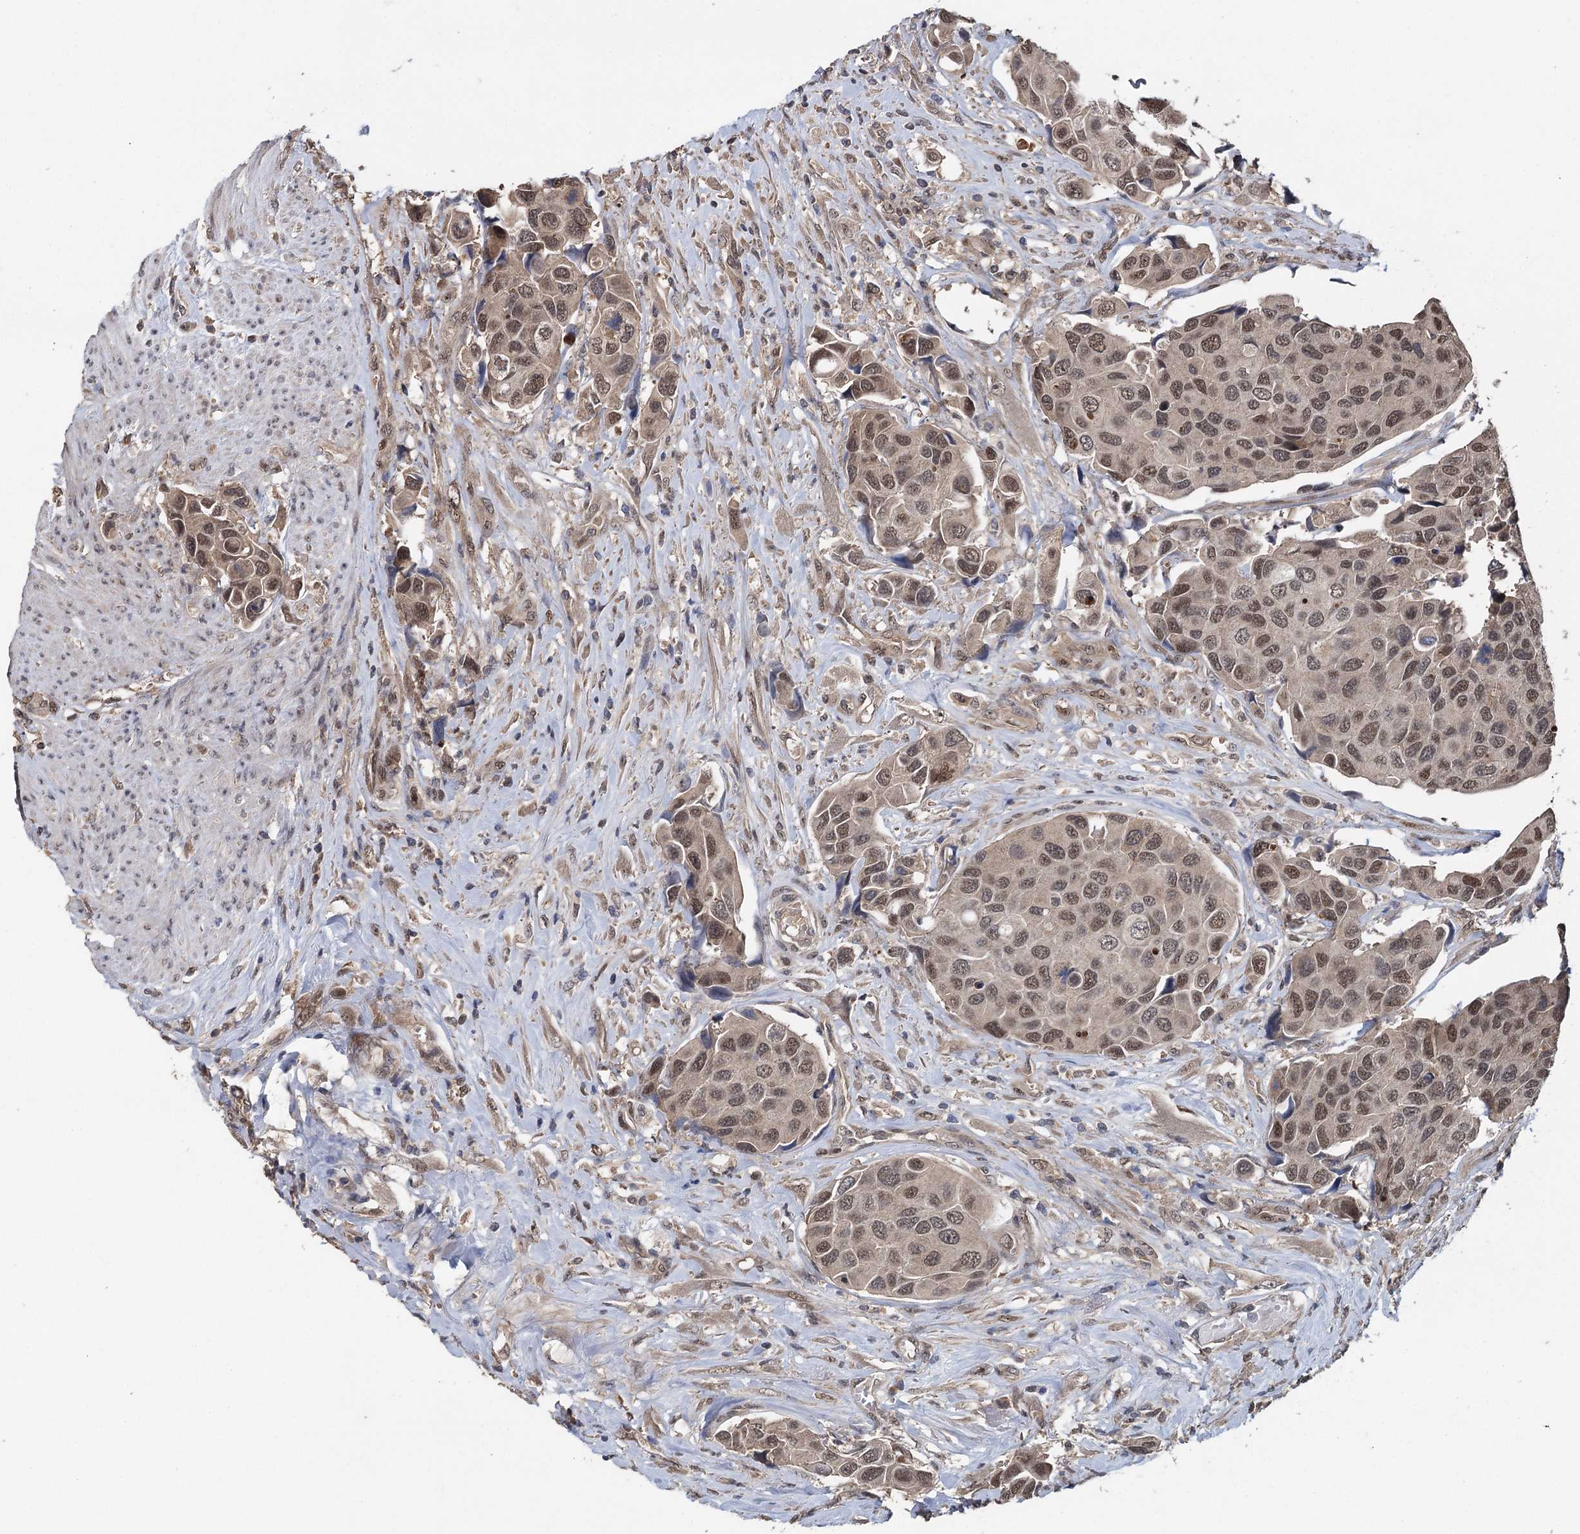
{"staining": {"intensity": "moderate", "quantity": ">75%", "location": "nuclear"}, "tissue": "urothelial cancer", "cell_type": "Tumor cells", "image_type": "cancer", "snomed": [{"axis": "morphology", "description": "Urothelial carcinoma, High grade"}, {"axis": "topography", "description": "Urinary bladder"}], "caption": "Immunohistochemical staining of urothelial cancer demonstrates medium levels of moderate nuclear positivity in about >75% of tumor cells. (brown staining indicates protein expression, while blue staining denotes nuclei).", "gene": "MYG1", "patient": {"sex": "male", "age": 74}}